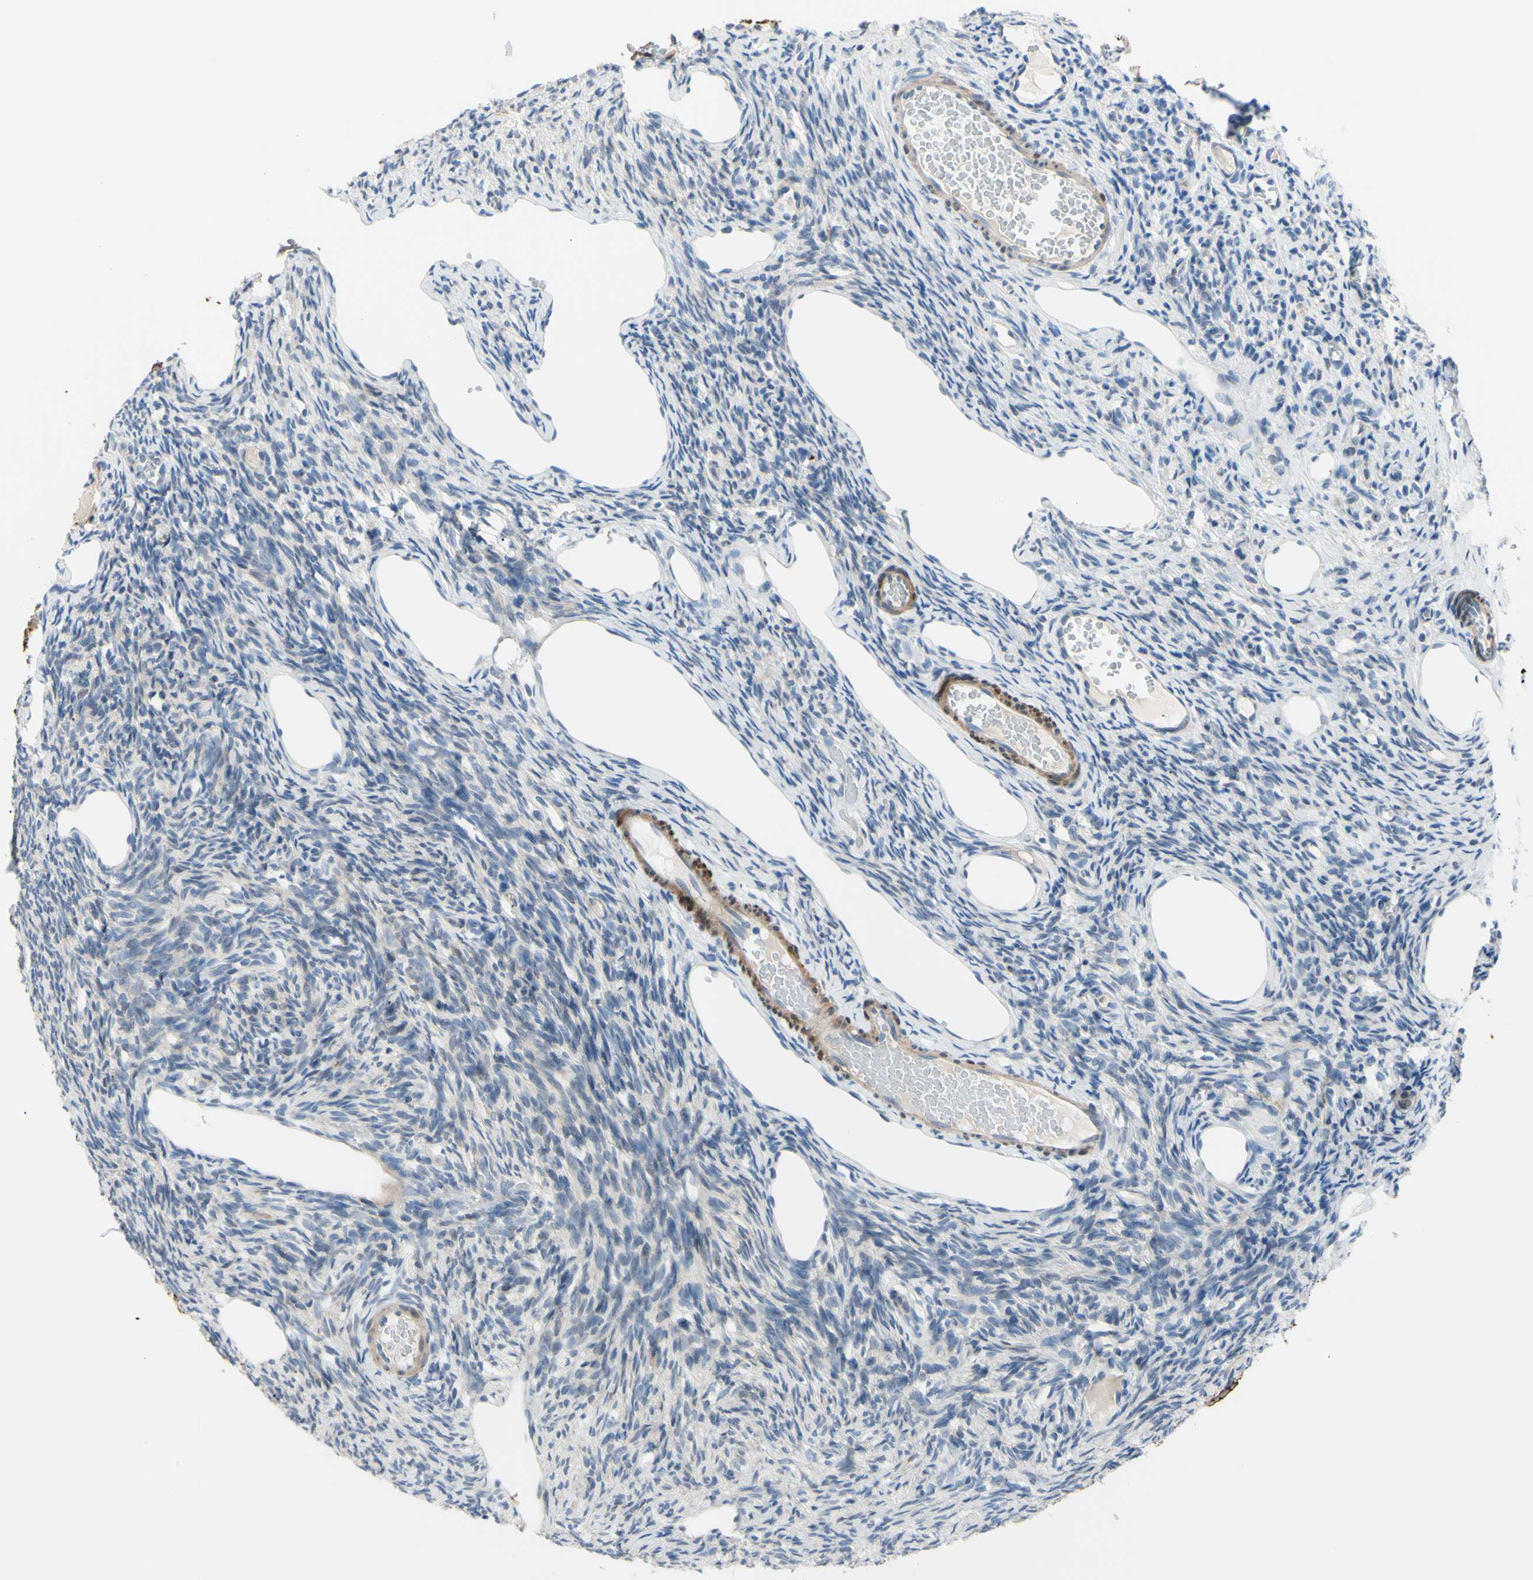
{"staining": {"intensity": "negative", "quantity": "none", "location": "none"}, "tissue": "ovary", "cell_type": "Ovarian stroma cells", "image_type": "normal", "snomed": [{"axis": "morphology", "description": "Normal tissue, NOS"}, {"axis": "topography", "description": "Ovary"}], "caption": "The photomicrograph shows no staining of ovarian stroma cells in benign ovary. Brightfield microscopy of immunohistochemistry (IHC) stained with DAB (3,3'-diaminobenzidine) (brown) and hematoxylin (blue), captured at high magnification.", "gene": "NOL3", "patient": {"sex": "female", "age": 33}}